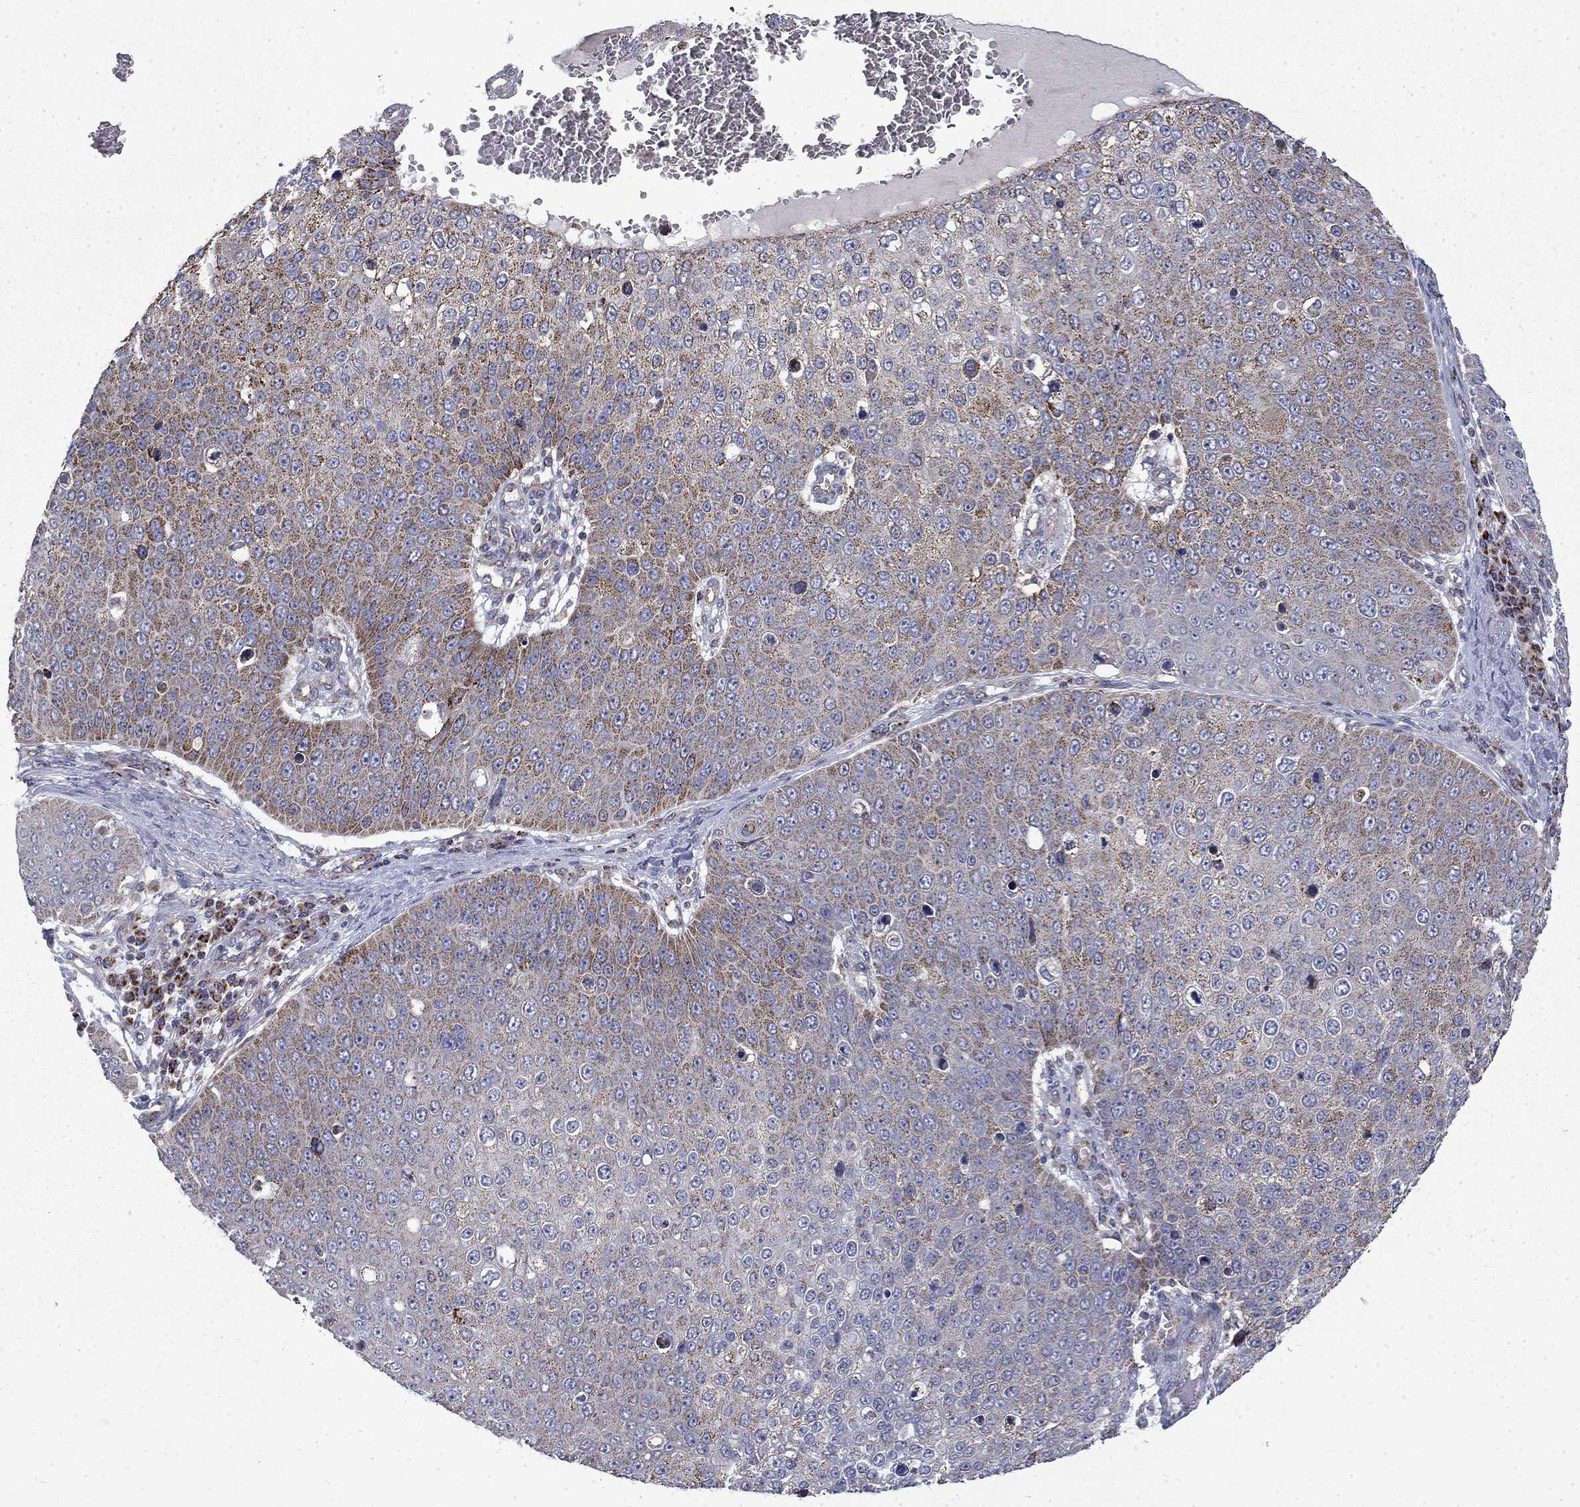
{"staining": {"intensity": "moderate", "quantity": "<25%", "location": "cytoplasmic/membranous"}, "tissue": "skin cancer", "cell_type": "Tumor cells", "image_type": "cancer", "snomed": [{"axis": "morphology", "description": "Squamous cell carcinoma, NOS"}, {"axis": "topography", "description": "Skin"}], "caption": "Immunohistochemical staining of human skin cancer (squamous cell carcinoma) displays moderate cytoplasmic/membranous protein positivity in approximately <25% of tumor cells. The protein of interest is stained brown, and the nuclei are stained in blue (DAB (3,3'-diaminobenzidine) IHC with brightfield microscopy, high magnification).", "gene": "PCBP3", "patient": {"sex": "male", "age": 71}}